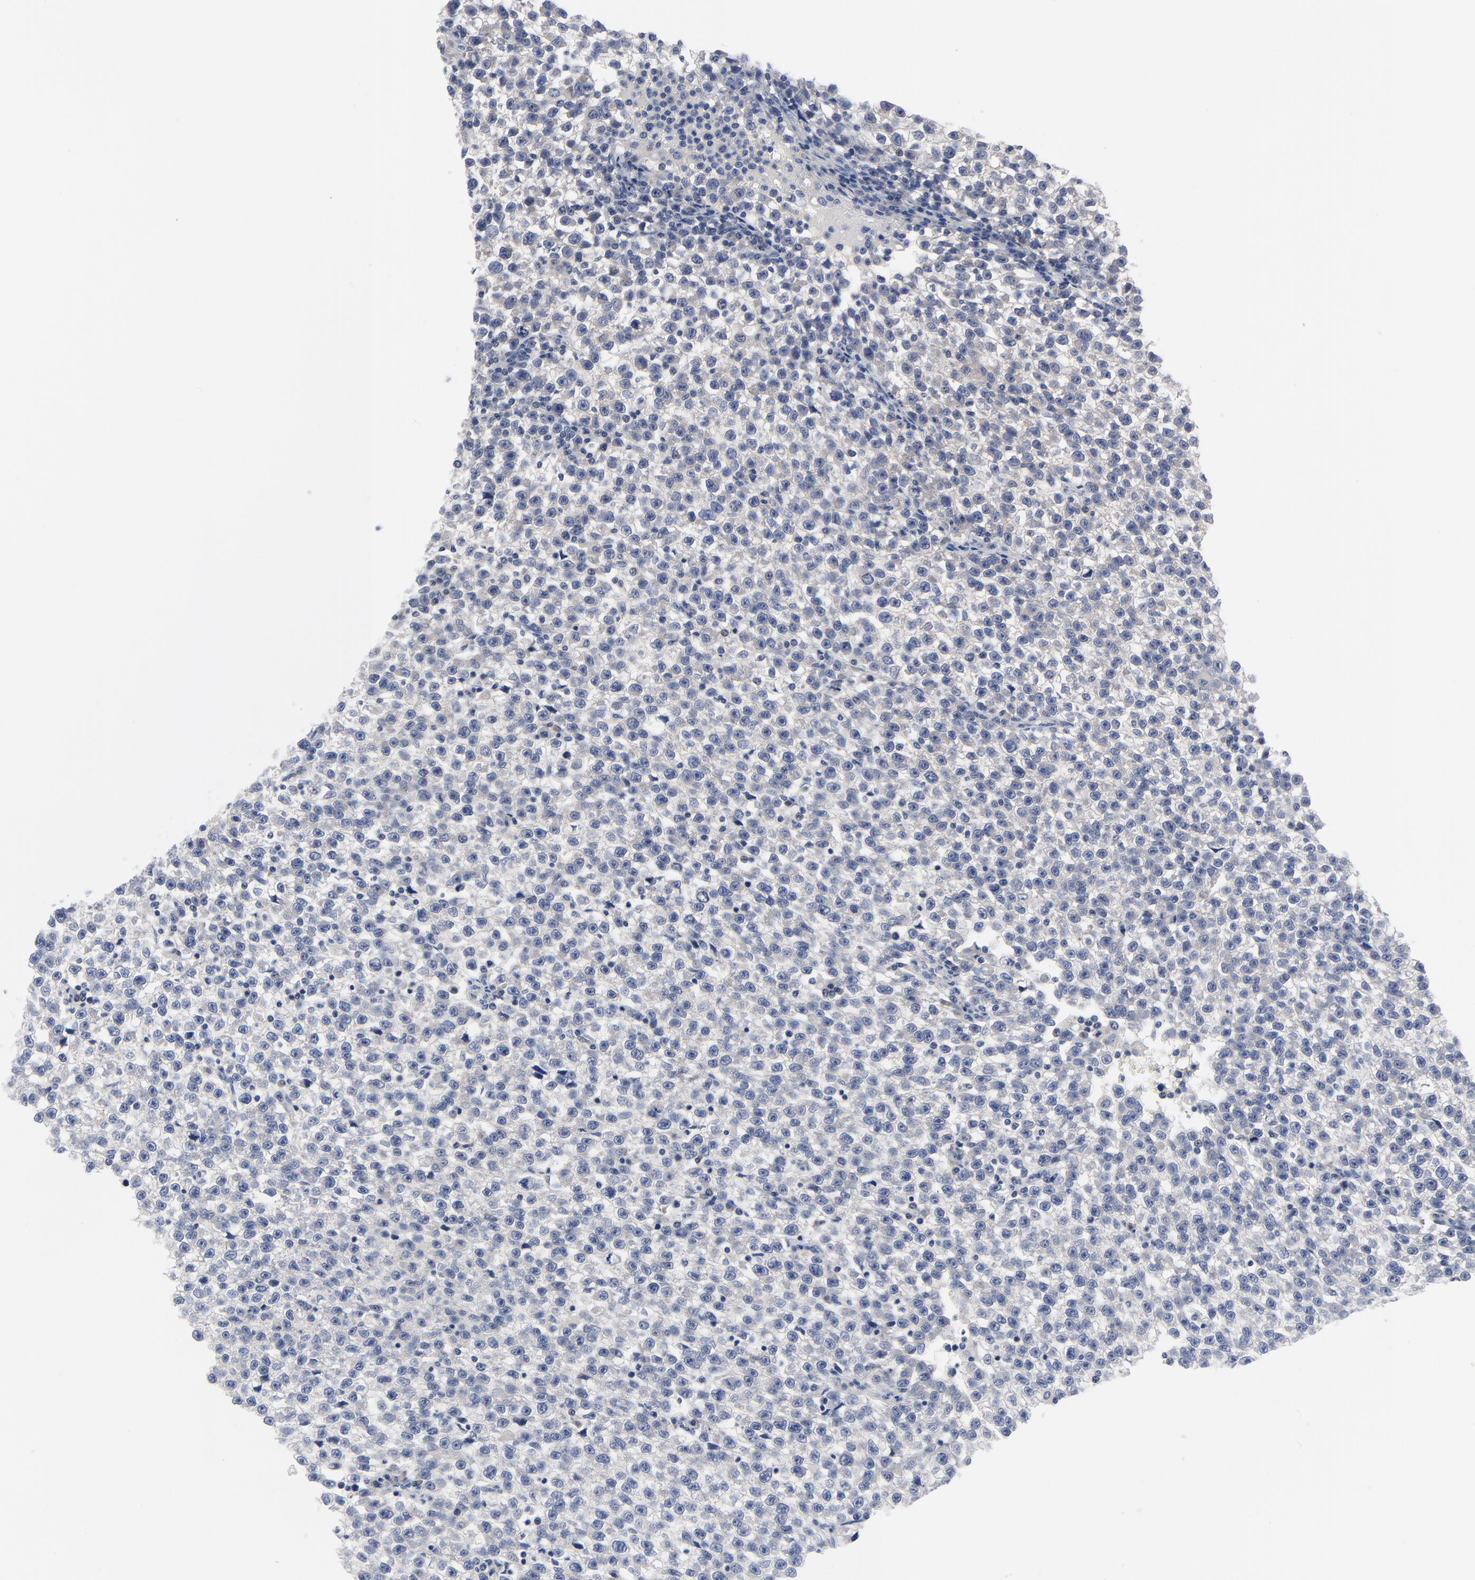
{"staining": {"intensity": "negative", "quantity": "none", "location": "none"}, "tissue": "testis cancer", "cell_type": "Tumor cells", "image_type": "cancer", "snomed": [{"axis": "morphology", "description": "Seminoma, NOS"}, {"axis": "topography", "description": "Testis"}], "caption": "Image shows no significant protein expression in tumor cells of testis cancer.", "gene": "FBXL5", "patient": {"sex": "male", "age": 35}}